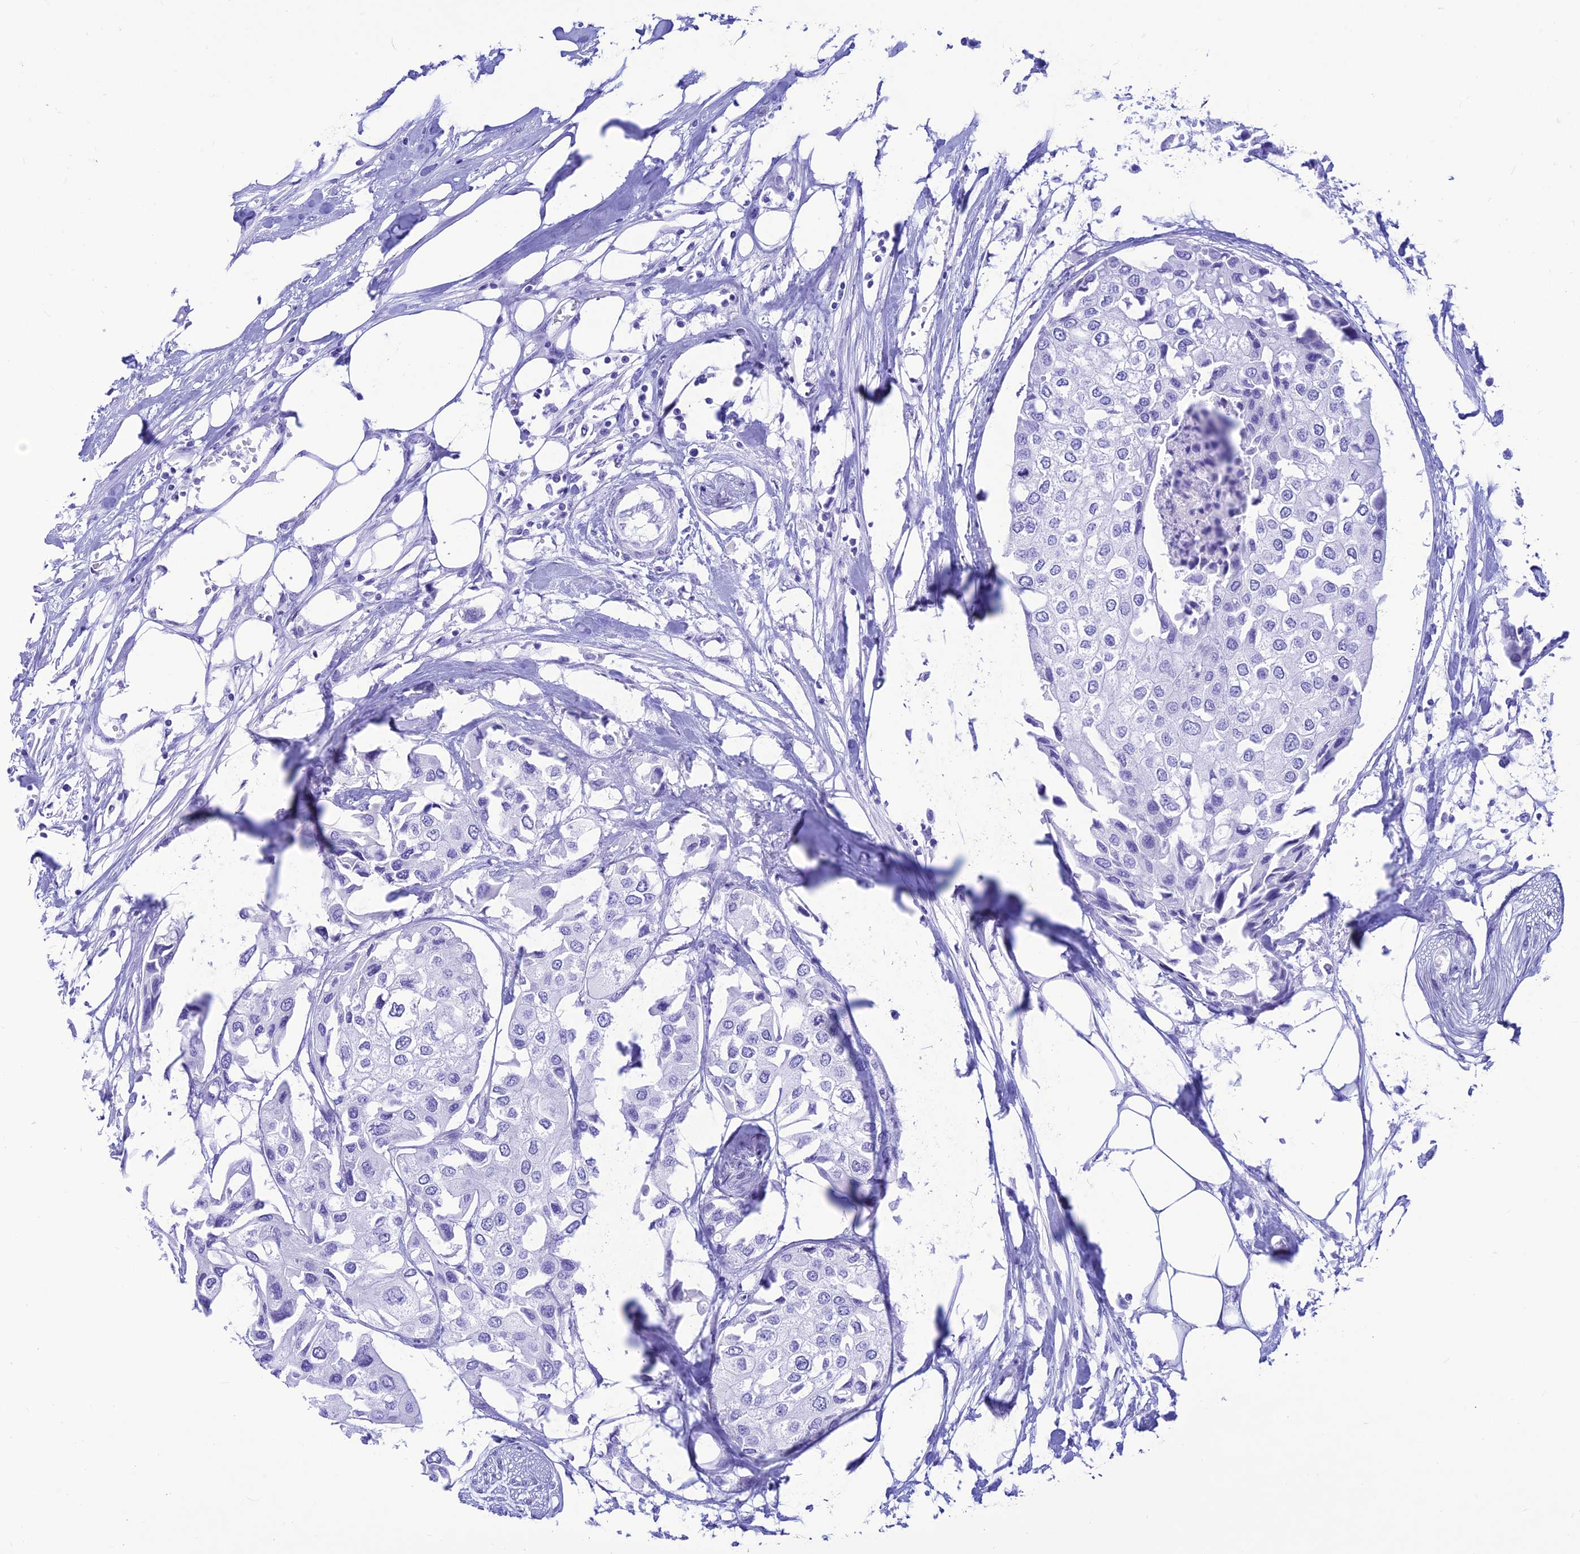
{"staining": {"intensity": "negative", "quantity": "none", "location": "none"}, "tissue": "urothelial cancer", "cell_type": "Tumor cells", "image_type": "cancer", "snomed": [{"axis": "morphology", "description": "Urothelial carcinoma, High grade"}, {"axis": "topography", "description": "Urinary bladder"}], "caption": "Tumor cells are negative for protein expression in human high-grade urothelial carcinoma.", "gene": "PRNP", "patient": {"sex": "male", "age": 64}}